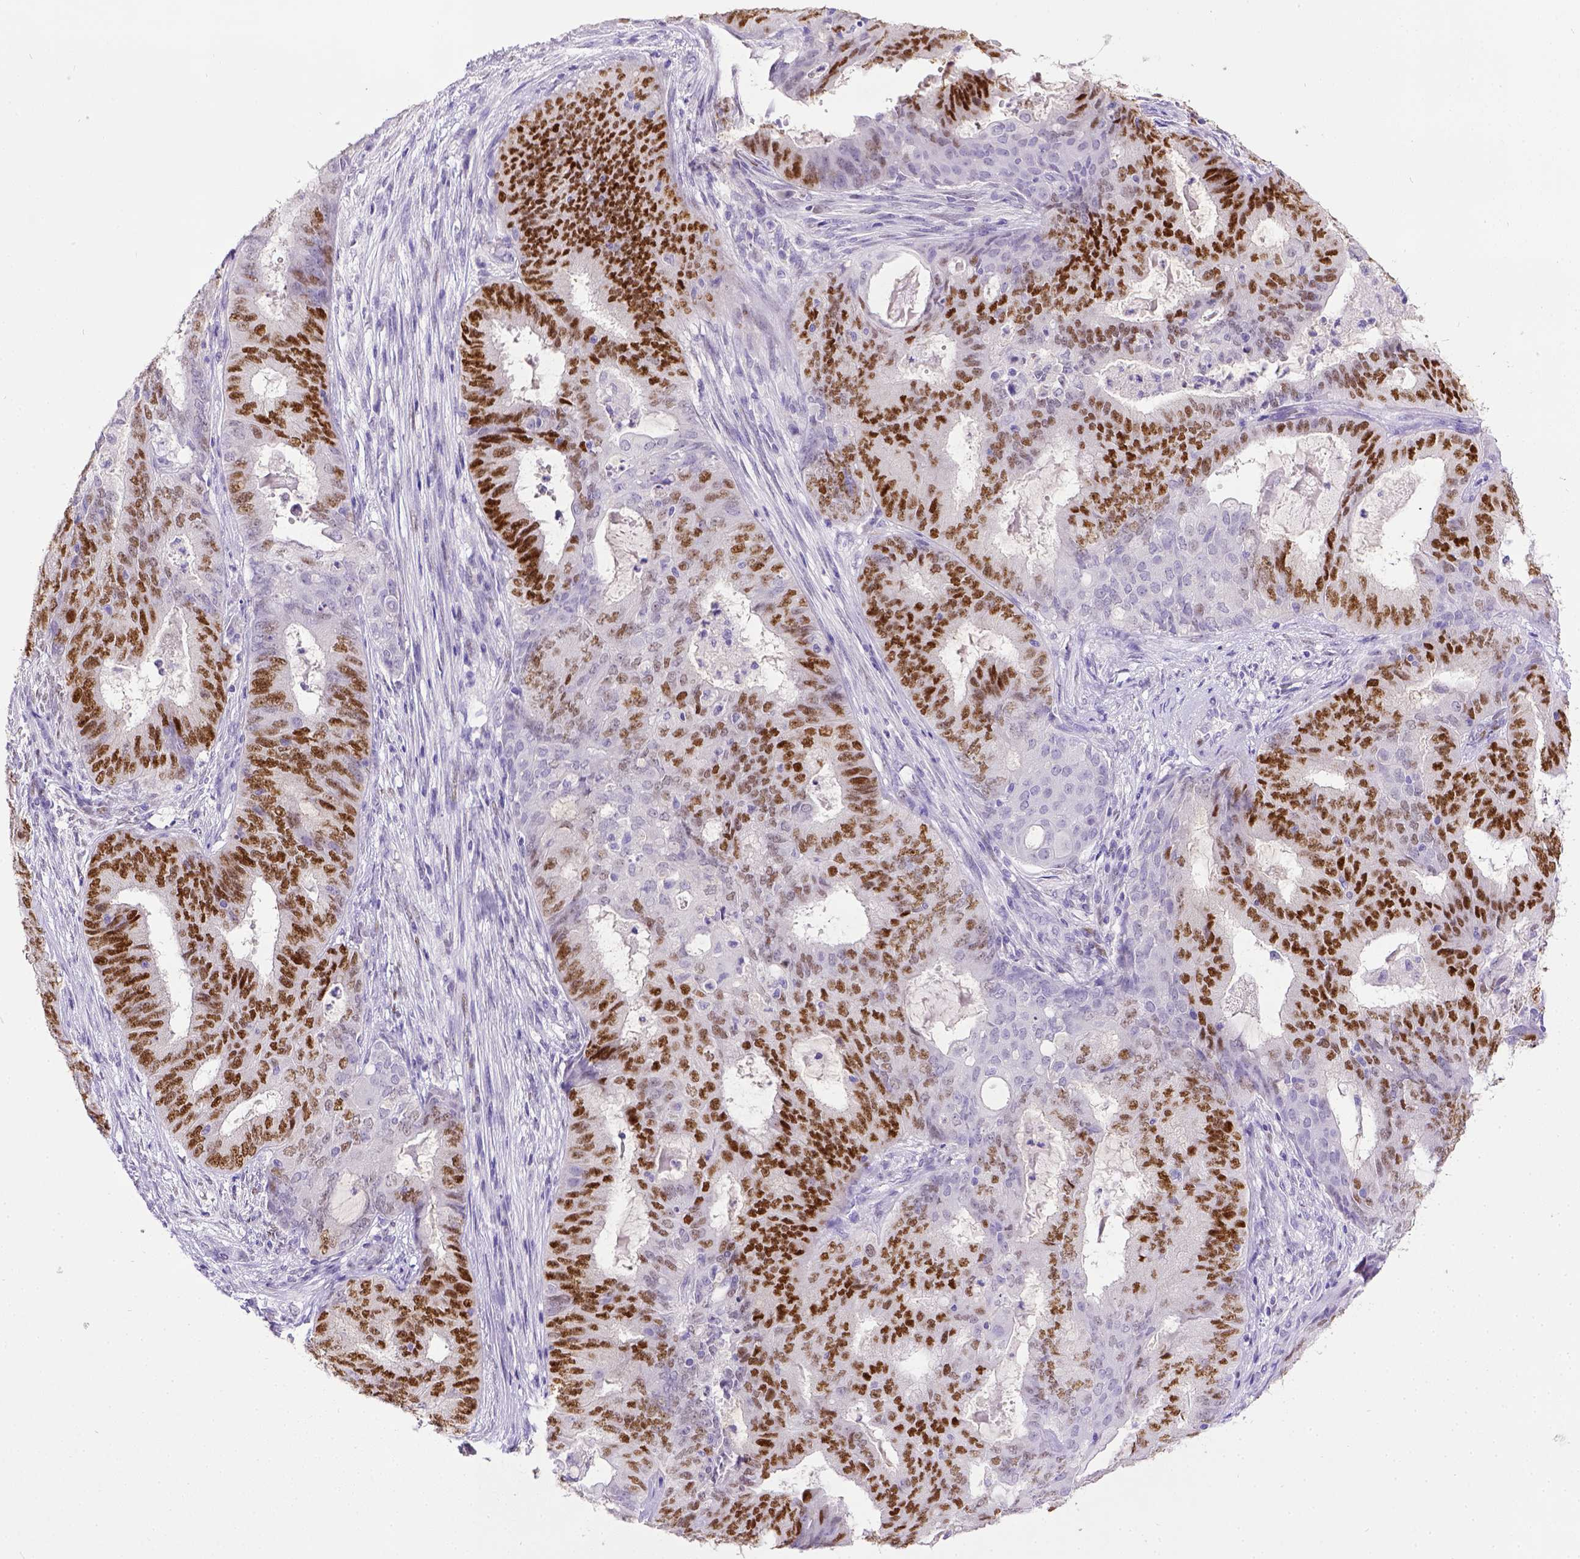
{"staining": {"intensity": "moderate", "quantity": "25%-75%", "location": "nuclear"}, "tissue": "endometrial cancer", "cell_type": "Tumor cells", "image_type": "cancer", "snomed": [{"axis": "morphology", "description": "Adenocarcinoma, NOS"}, {"axis": "topography", "description": "Endometrium"}], "caption": "A histopathology image showing moderate nuclear staining in about 25%-75% of tumor cells in endometrial cancer, as visualized by brown immunohistochemical staining.", "gene": "ESR1", "patient": {"sex": "female", "age": 62}}